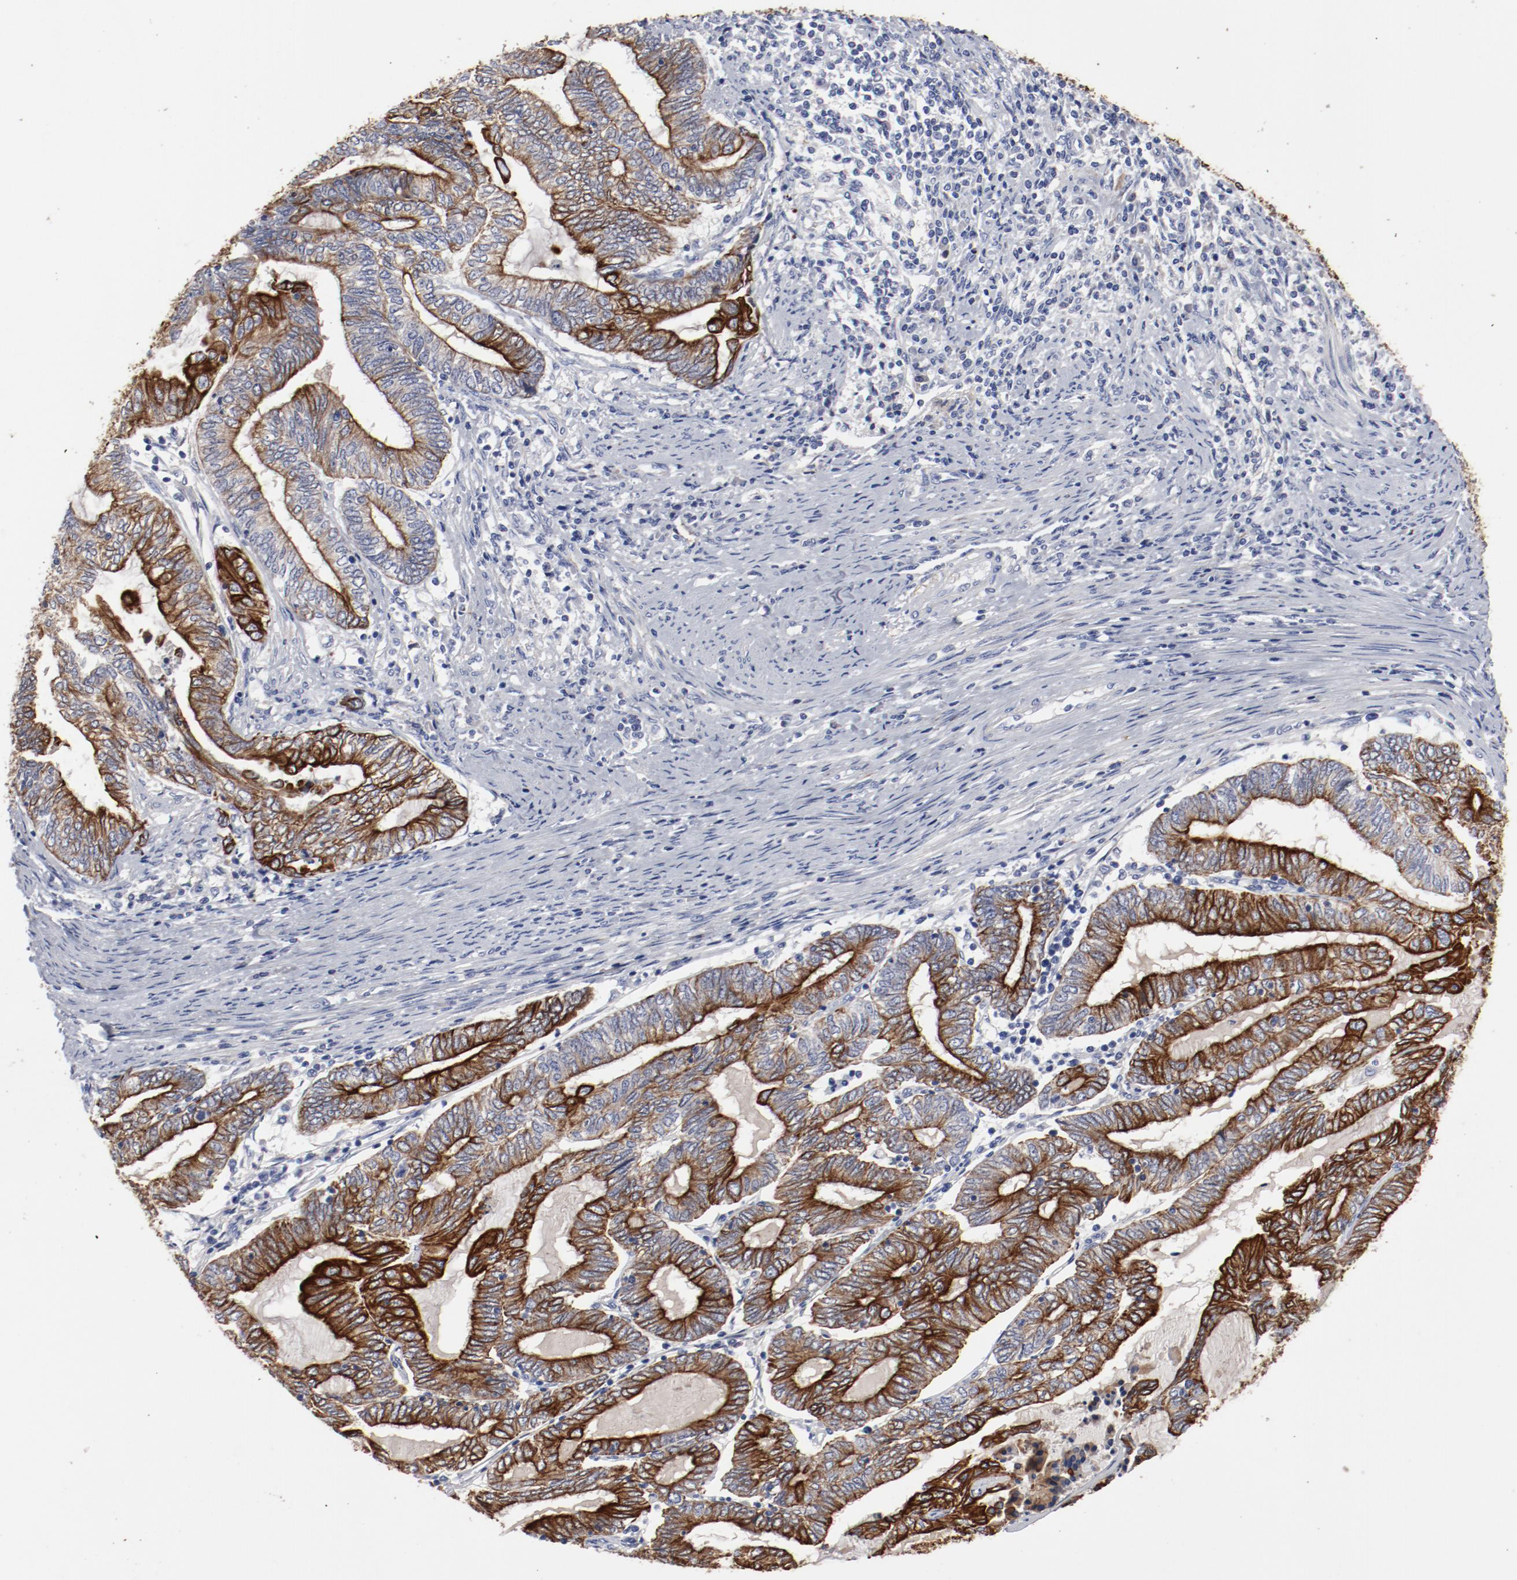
{"staining": {"intensity": "strong", "quantity": ">75%", "location": "cytoplasmic/membranous"}, "tissue": "endometrial cancer", "cell_type": "Tumor cells", "image_type": "cancer", "snomed": [{"axis": "morphology", "description": "Adenocarcinoma, NOS"}, {"axis": "topography", "description": "Uterus"}, {"axis": "topography", "description": "Endometrium"}], "caption": "A brown stain labels strong cytoplasmic/membranous staining of a protein in human endometrial adenocarcinoma tumor cells.", "gene": "TSPAN6", "patient": {"sex": "female", "age": 70}}